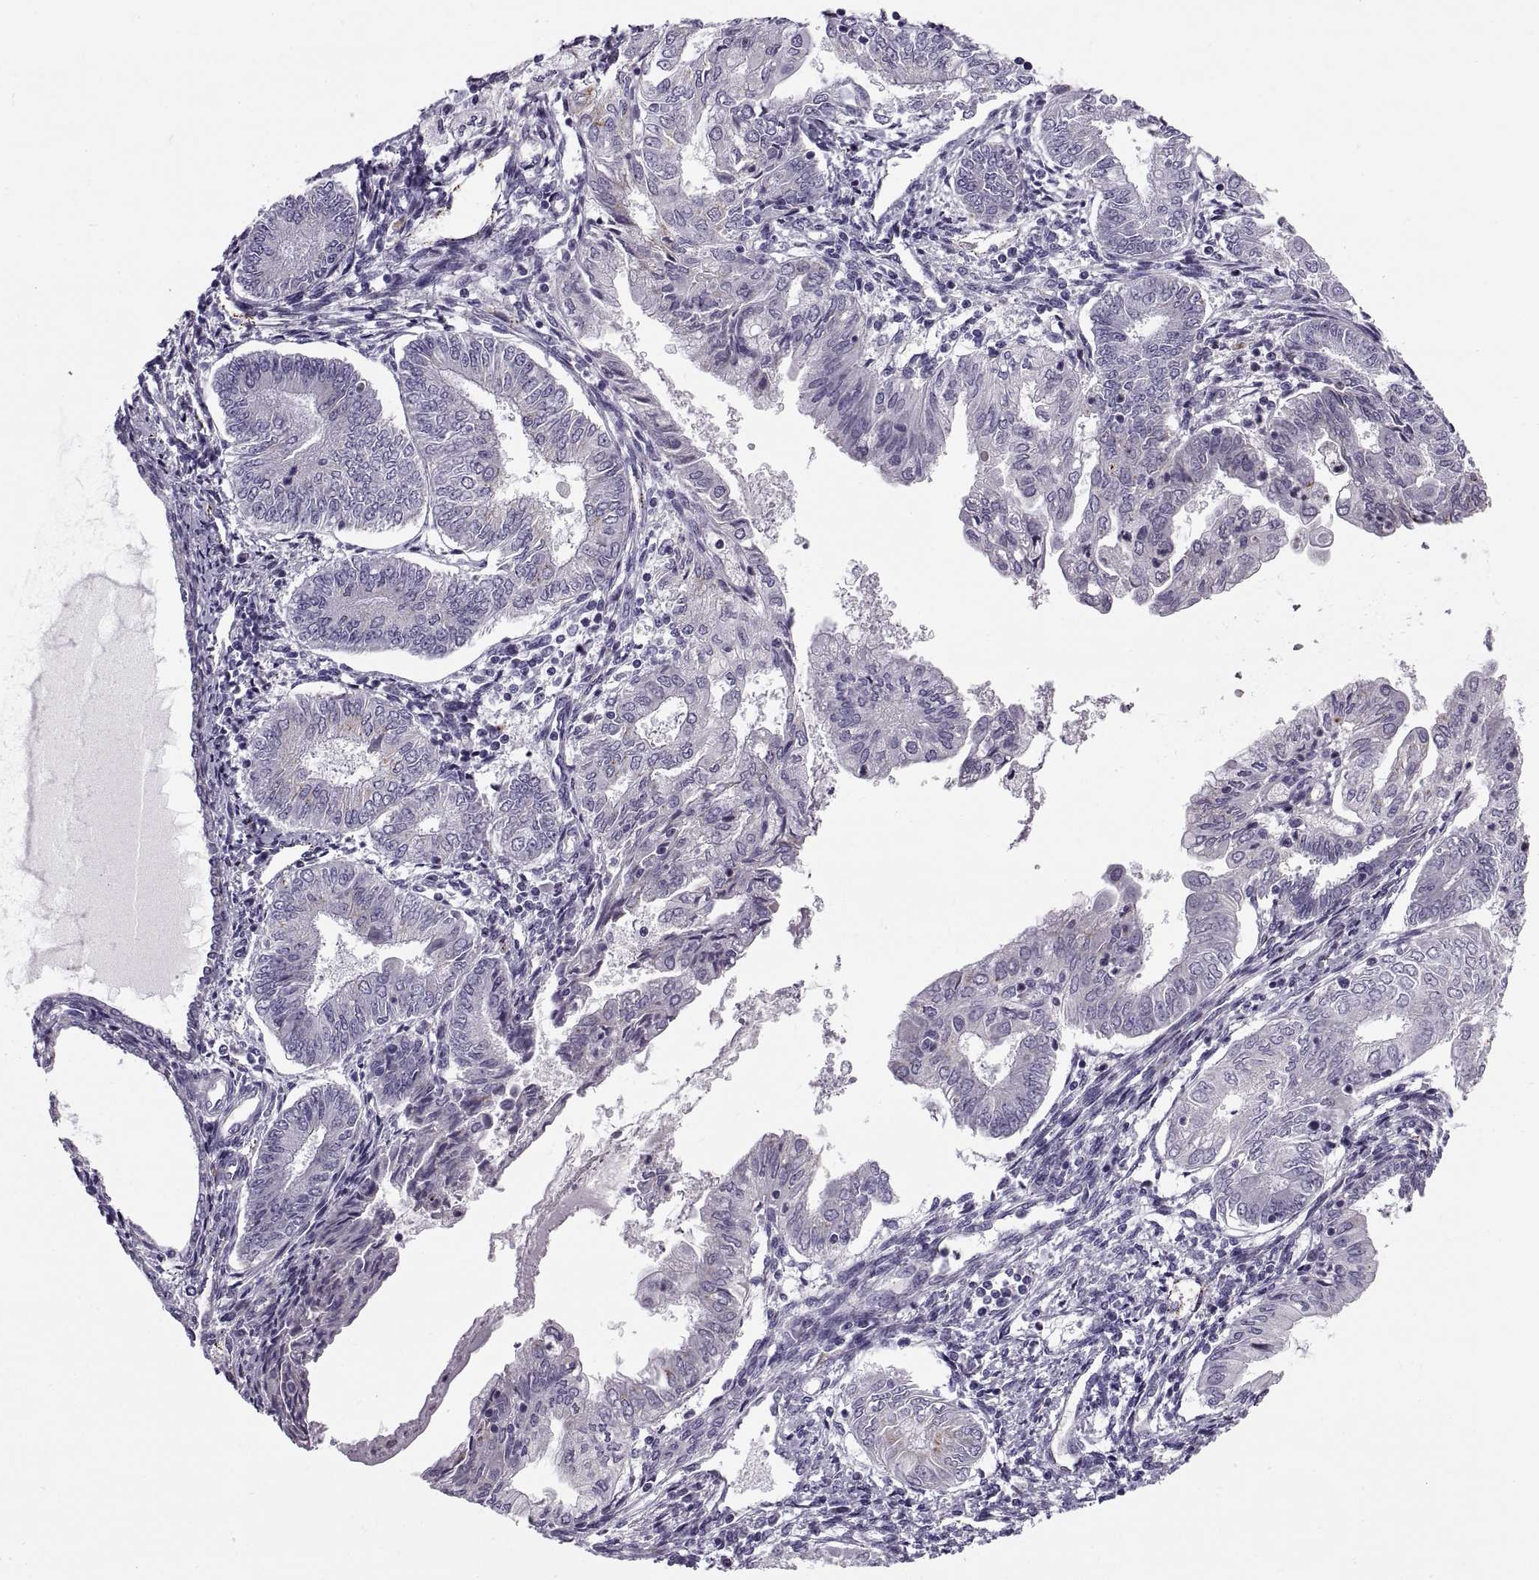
{"staining": {"intensity": "negative", "quantity": "none", "location": "none"}, "tissue": "endometrial cancer", "cell_type": "Tumor cells", "image_type": "cancer", "snomed": [{"axis": "morphology", "description": "Adenocarcinoma, NOS"}, {"axis": "topography", "description": "Endometrium"}], "caption": "Immunohistochemical staining of endometrial cancer demonstrates no significant expression in tumor cells.", "gene": "CALCR", "patient": {"sex": "female", "age": 68}}